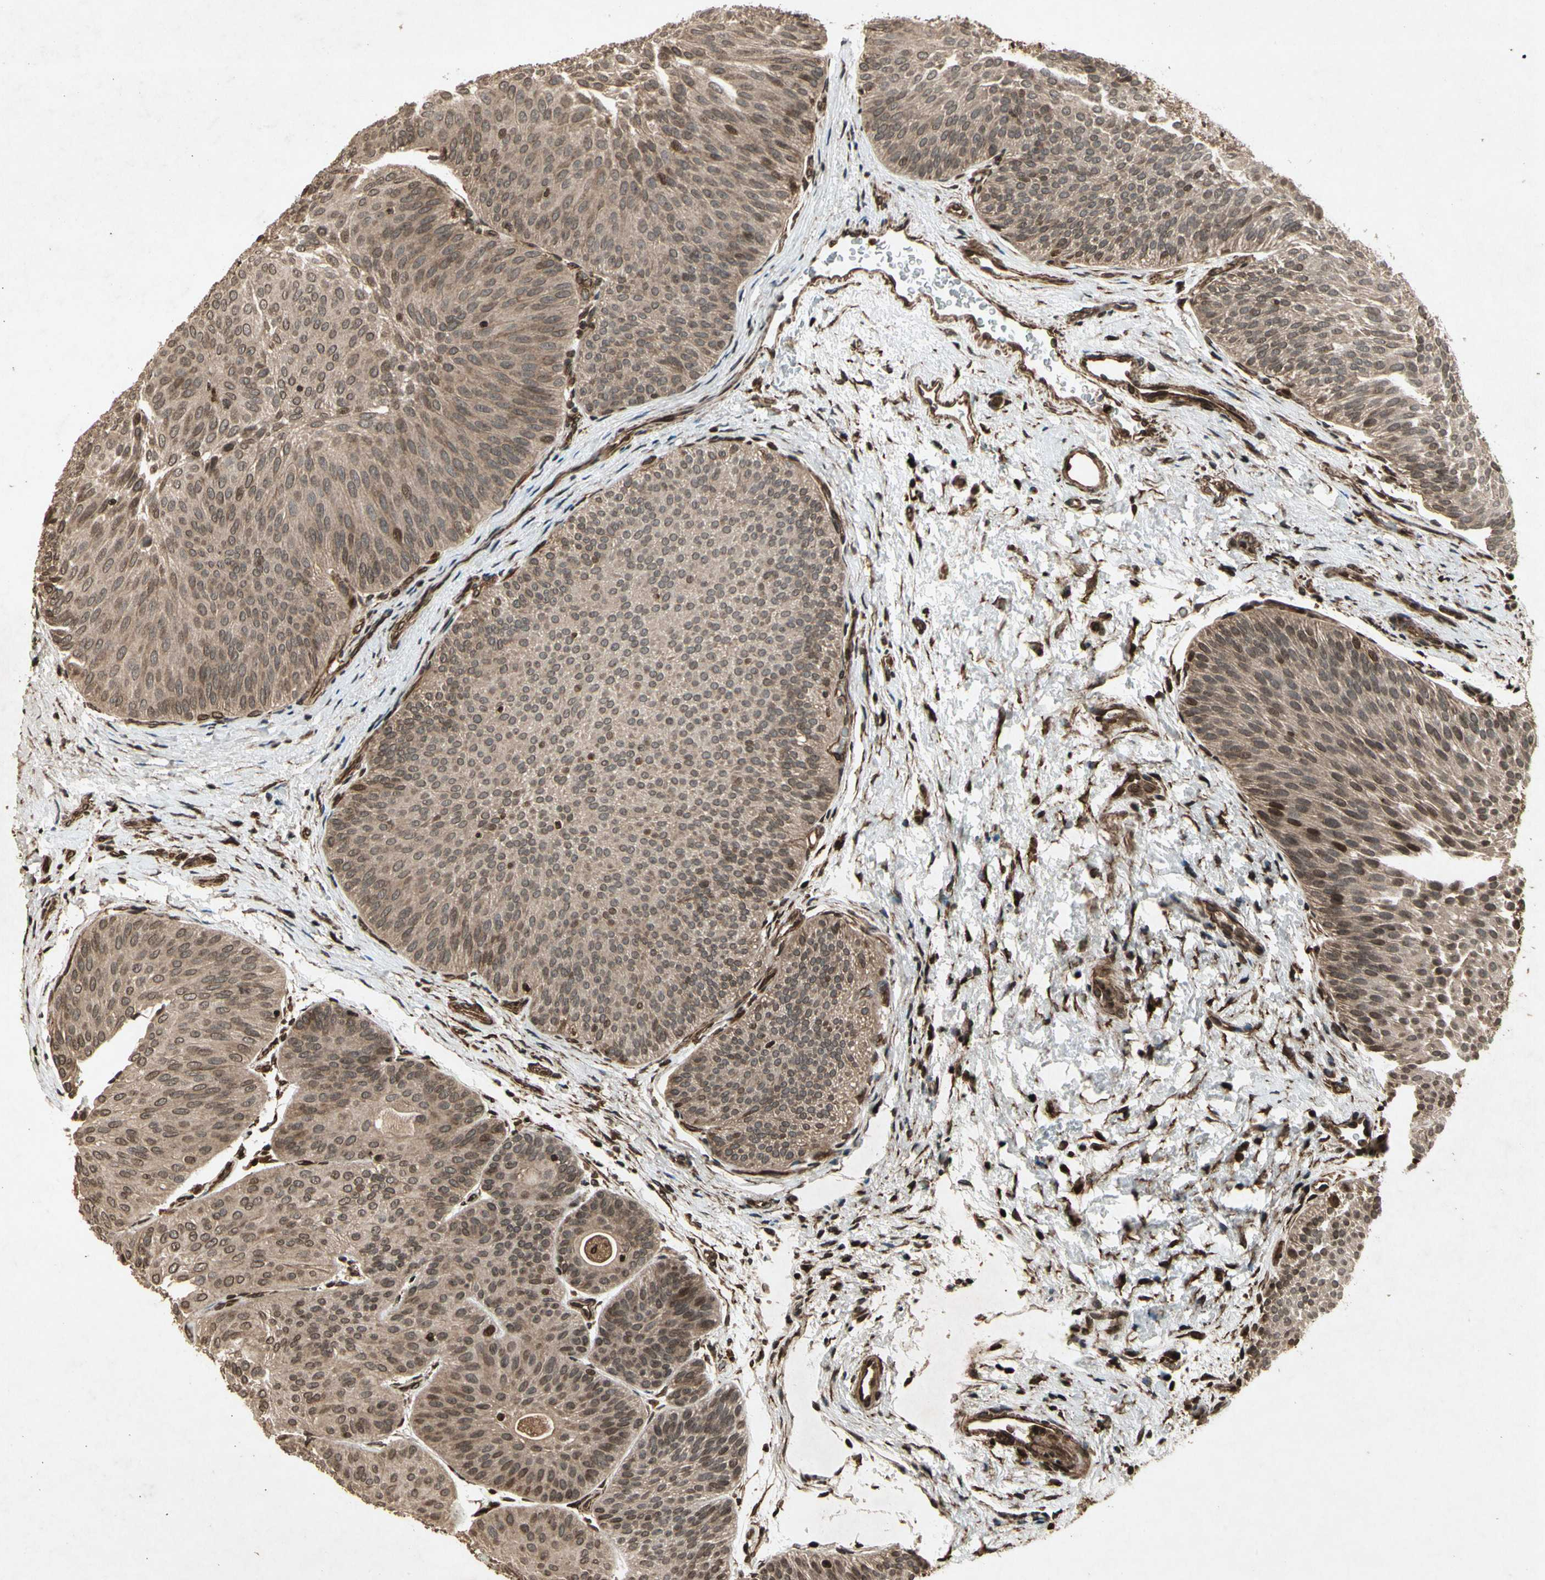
{"staining": {"intensity": "moderate", "quantity": ">75%", "location": "cytoplasmic/membranous"}, "tissue": "urothelial cancer", "cell_type": "Tumor cells", "image_type": "cancer", "snomed": [{"axis": "morphology", "description": "Urothelial carcinoma, Low grade"}, {"axis": "topography", "description": "Urinary bladder"}], "caption": "Moderate cytoplasmic/membranous protein staining is seen in approximately >75% of tumor cells in urothelial cancer.", "gene": "GLRX", "patient": {"sex": "female", "age": 60}}